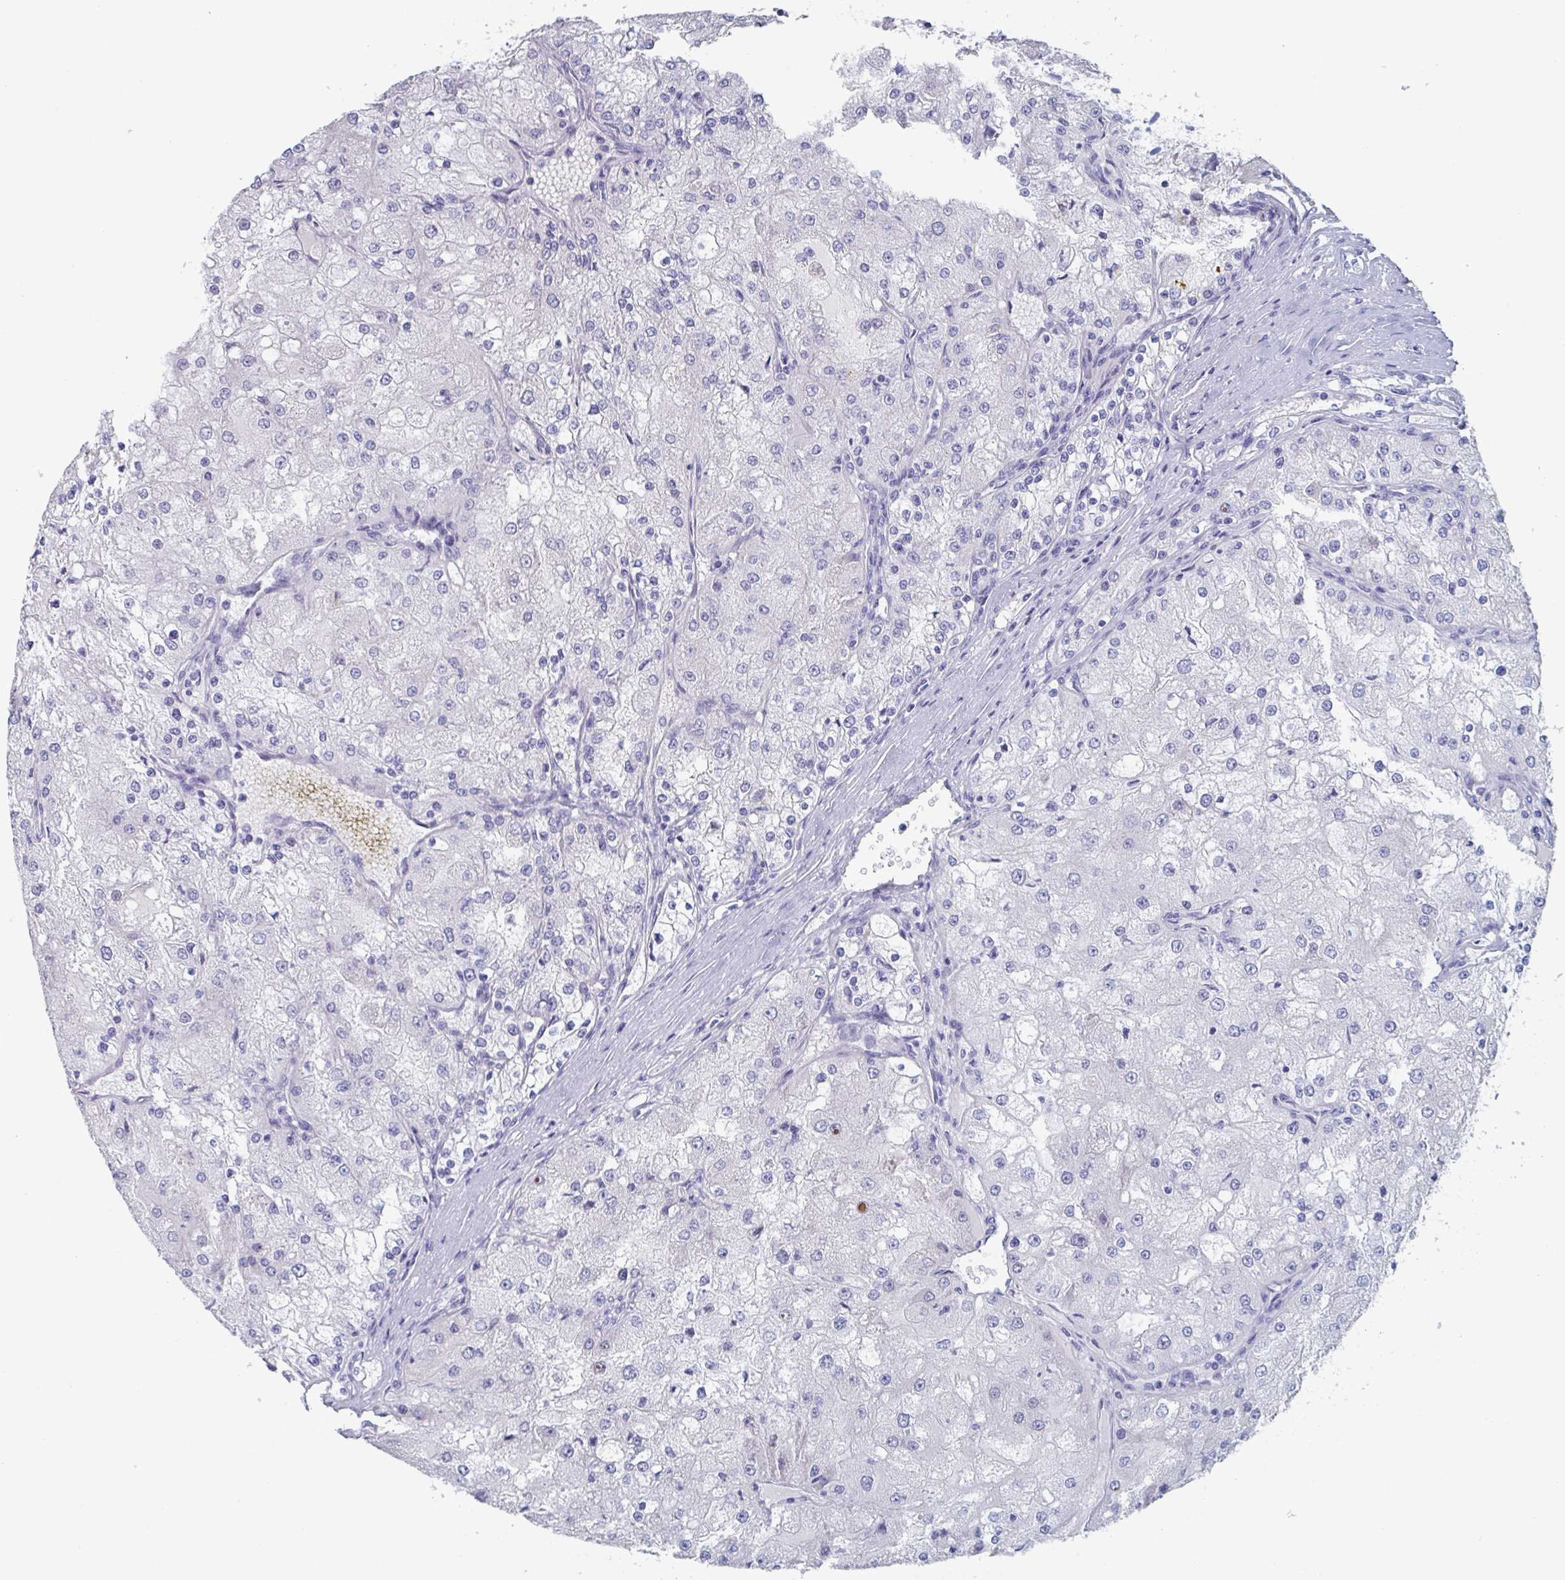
{"staining": {"intensity": "negative", "quantity": "none", "location": "none"}, "tissue": "renal cancer", "cell_type": "Tumor cells", "image_type": "cancer", "snomed": [{"axis": "morphology", "description": "Adenocarcinoma, NOS"}, {"axis": "topography", "description": "Kidney"}], "caption": "This is a image of immunohistochemistry (IHC) staining of adenocarcinoma (renal), which shows no staining in tumor cells. Brightfield microscopy of IHC stained with DAB (3,3'-diaminobenzidine) (brown) and hematoxylin (blue), captured at high magnification.", "gene": "DPEP3", "patient": {"sex": "female", "age": 74}}